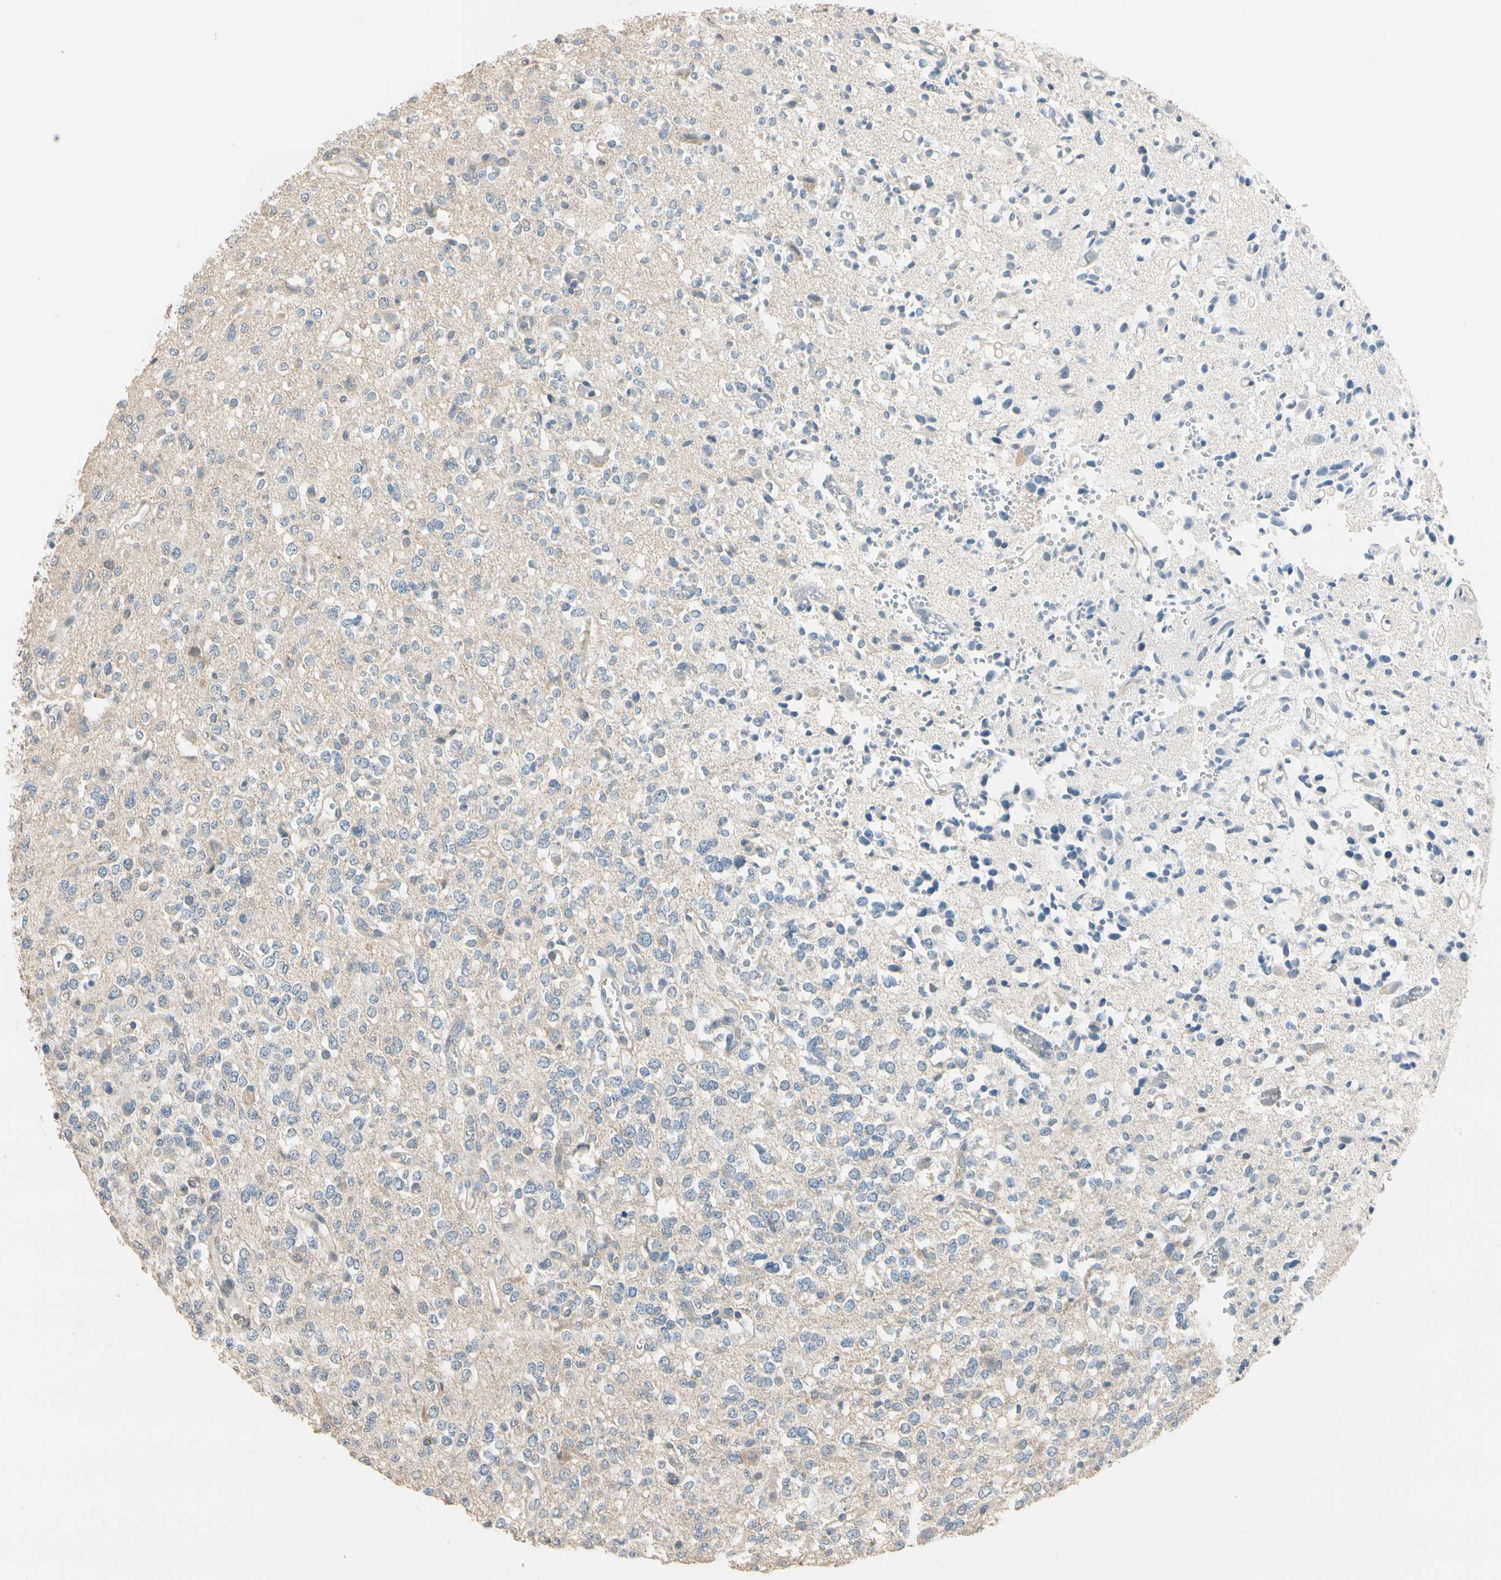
{"staining": {"intensity": "weak", "quantity": "<25%", "location": "cytoplasmic/membranous"}, "tissue": "glioma", "cell_type": "Tumor cells", "image_type": "cancer", "snomed": [{"axis": "morphology", "description": "Glioma, malignant, Low grade"}, {"axis": "topography", "description": "Brain"}], "caption": "This is an immunohistochemistry (IHC) histopathology image of malignant low-grade glioma. There is no expression in tumor cells.", "gene": "MAP3K7", "patient": {"sex": "male", "age": 38}}